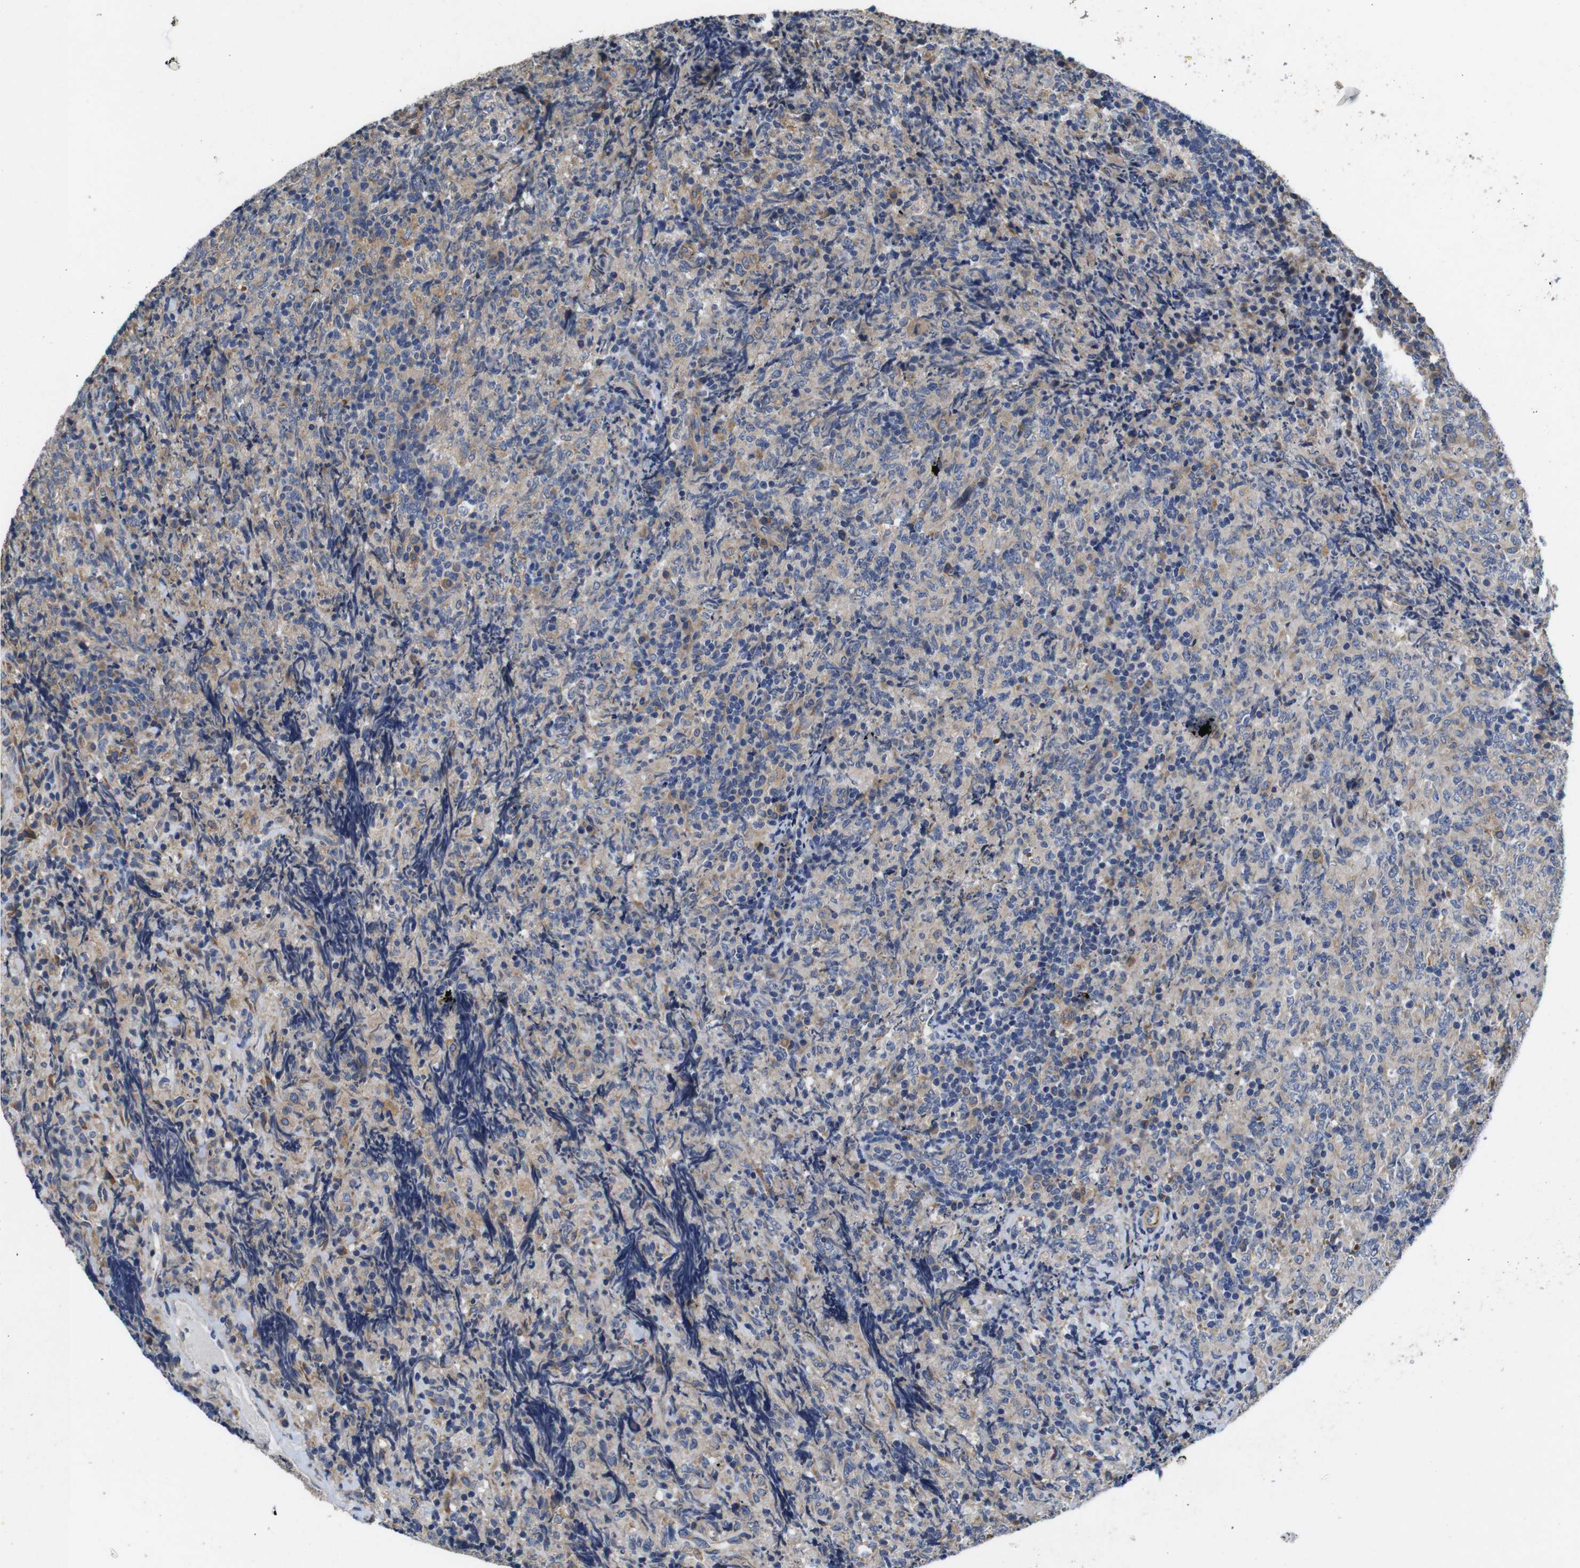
{"staining": {"intensity": "weak", "quantity": "25%-75%", "location": "cytoplasmic/membranous"}, "tissue": "lymphoma", "cell_type": "Tumor cells", "image_type": "cancer", "snomed": [{"axis": "morphology", "description": "Malignant lymphoma, non-Hodgkin's type, High grade"}, {"axis": "topography", "description": "Tonsil"}], "caption": "Immunohistochemistry image of human high-grade malignant lymphoma, non-Hodgkin's type stained for a protein (brown), which shows low levels of weak cytoplasmic/membranous expression in about 25%-75% of tumor cells.", "gene": "MARCHF7", "patient": {"sex": "female", "age": 36}}